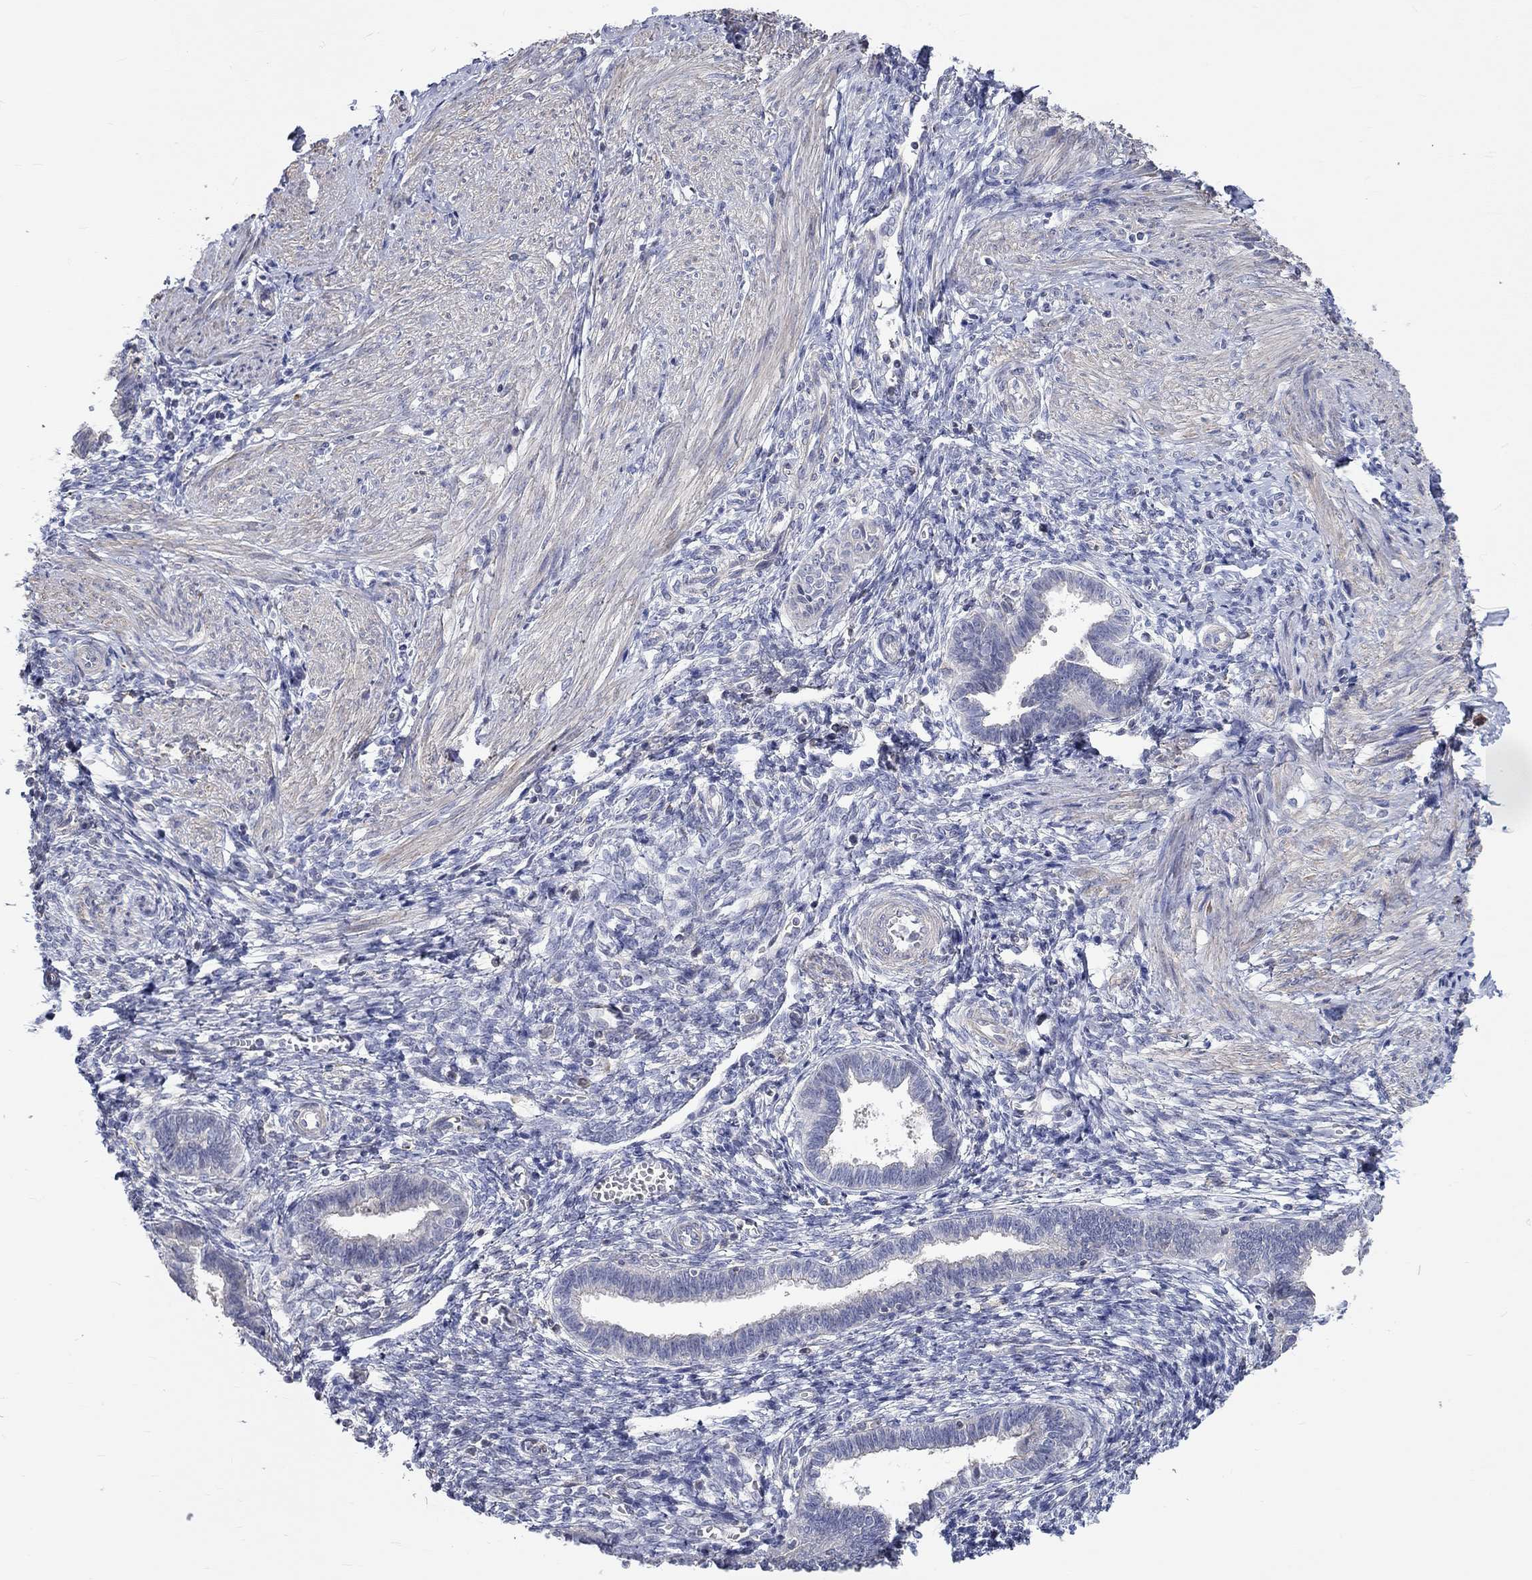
{"staining": {"intensity": "moderate", "quantity": "<25%", "location": "cytoplasmic/membranous"}, "tissue": "endometrium", "cell_type": "Cells in endometrial stroma", "image_type": "normal", "snomed": [{"axis": "morphology", "description": "Normal tissue, NOS"}, {"axis": "topography", "description": "Cervix"}, {"axis": "topography", "description": "Endometrium"}], "caption": "Human endometrium stained with a brown dye exhibits moderate cytoplasmic/membranous positive staining in approximately <25% of cells in endometrial stroma.", "gene": "PCDHGA10", "patient": {"sex": "female", "age": 37}}